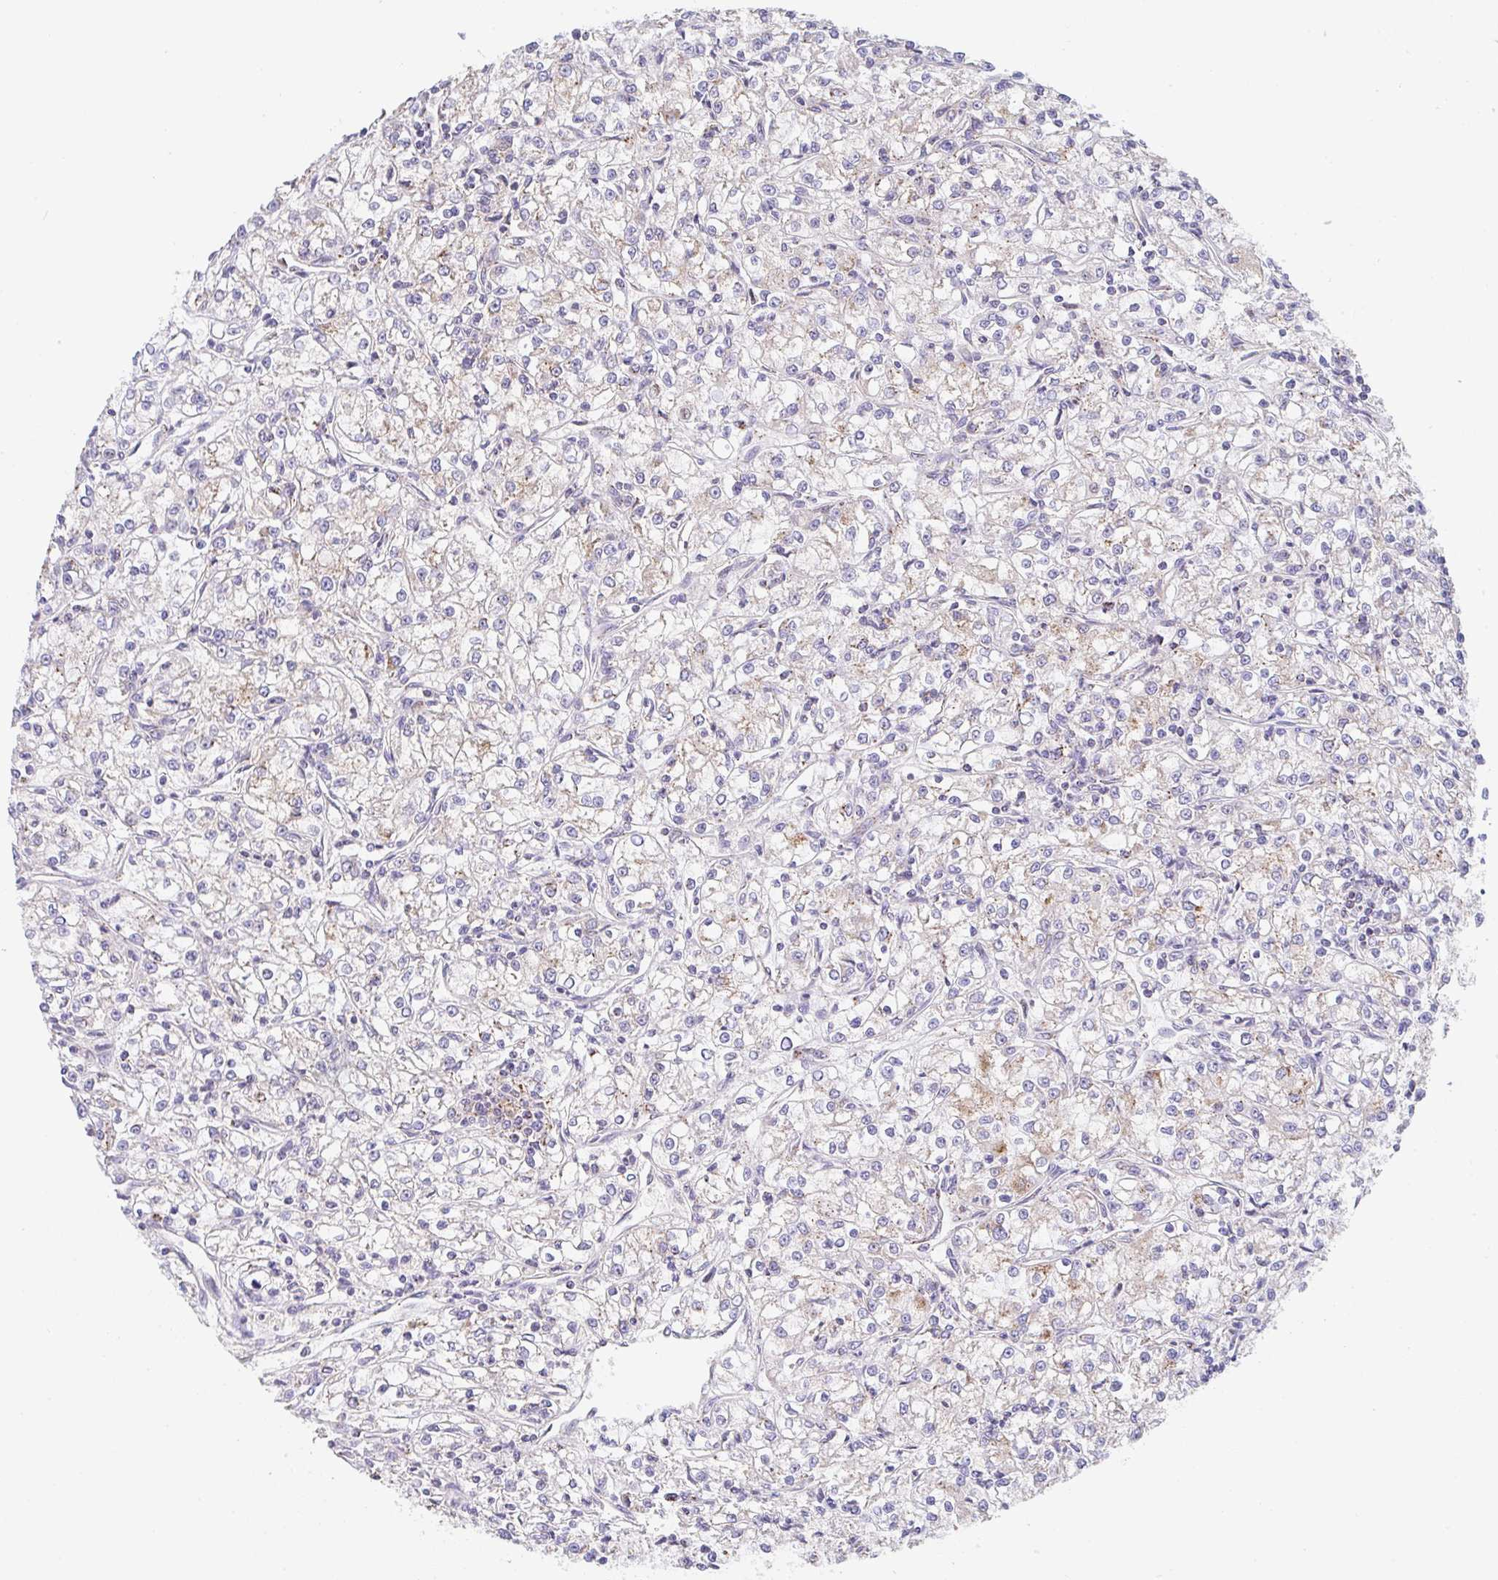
{"staining": {"intensity": "weak", "quantity": "25%-75%", "location": "cytoplasmic/membranous"}, "tissue": "renal cancer", "cell_type": "Tumor cells", "image_type": "cancer", "snomed": [{"axis": "morphology", "description": "Adenocarcinoma, NOS"}, {"axis": "topography", "description": "Kidney"}], "caption": "Immunohistochemical staining of human renal cancer displays weak cytoplasmic/membranous protein staining in about 25%-75% of tumor cells.", "gene": "PROSER3", "patient": {"sex": "female", "age": 59}}